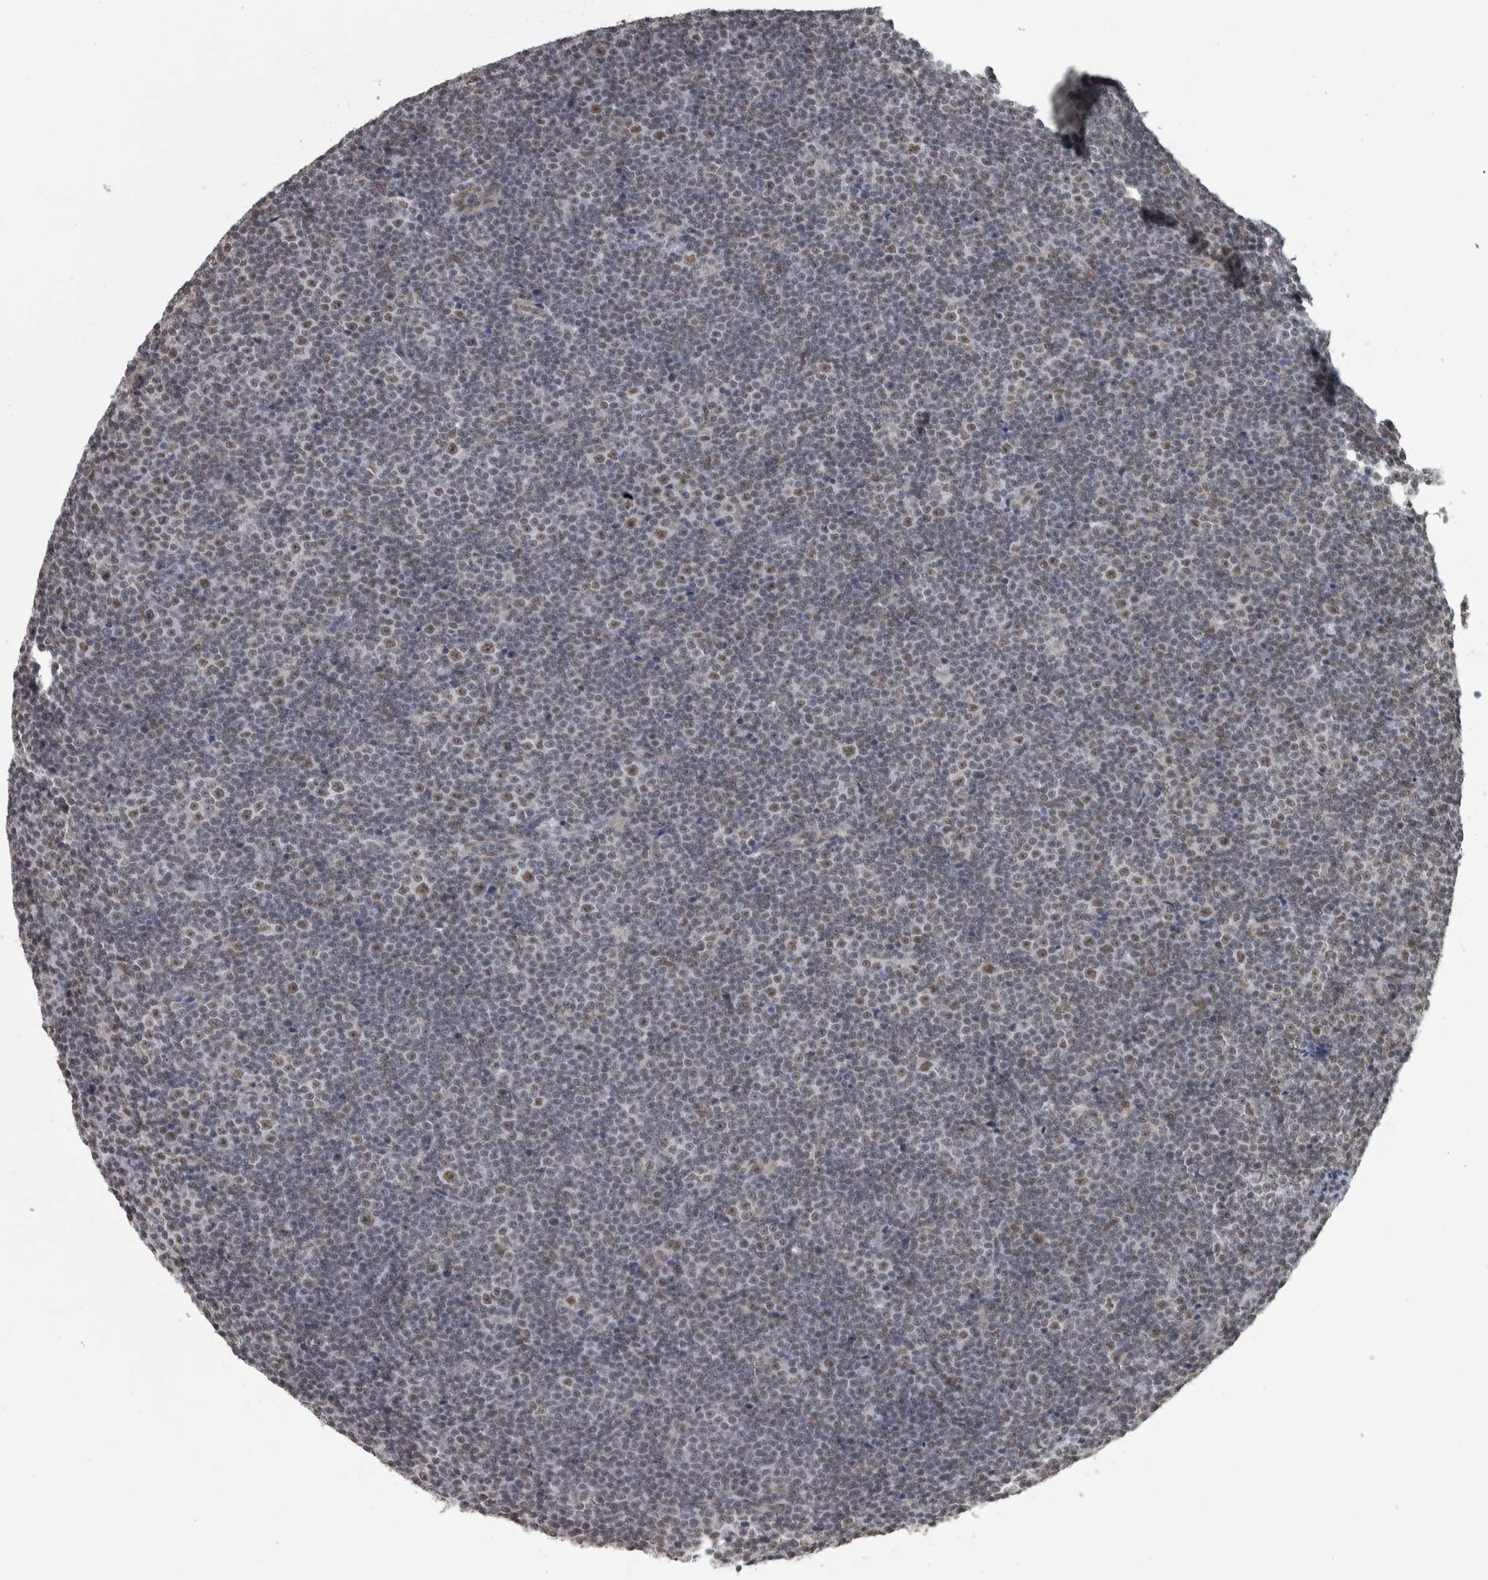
{"staining": {"intensity": "moderate", "quantity": "<25%", "location": "nuclear"}, "tissue": "lymphoma", "cell_type": "Tumor cells", "image_type": "cancer", "snomed": [{"axis": "morphology", "description": "Malignant lymphoma, non-Hodgkin's type, Low grade"}, {"axis": "topography", "description": "Lymph node"}], "caption": "Tumor cells reveal moderate nuclear staining in approximately <25% of cells in lymphoma.", "gene": "DDX42", "patient": {"sex": "female", "age": 67}}